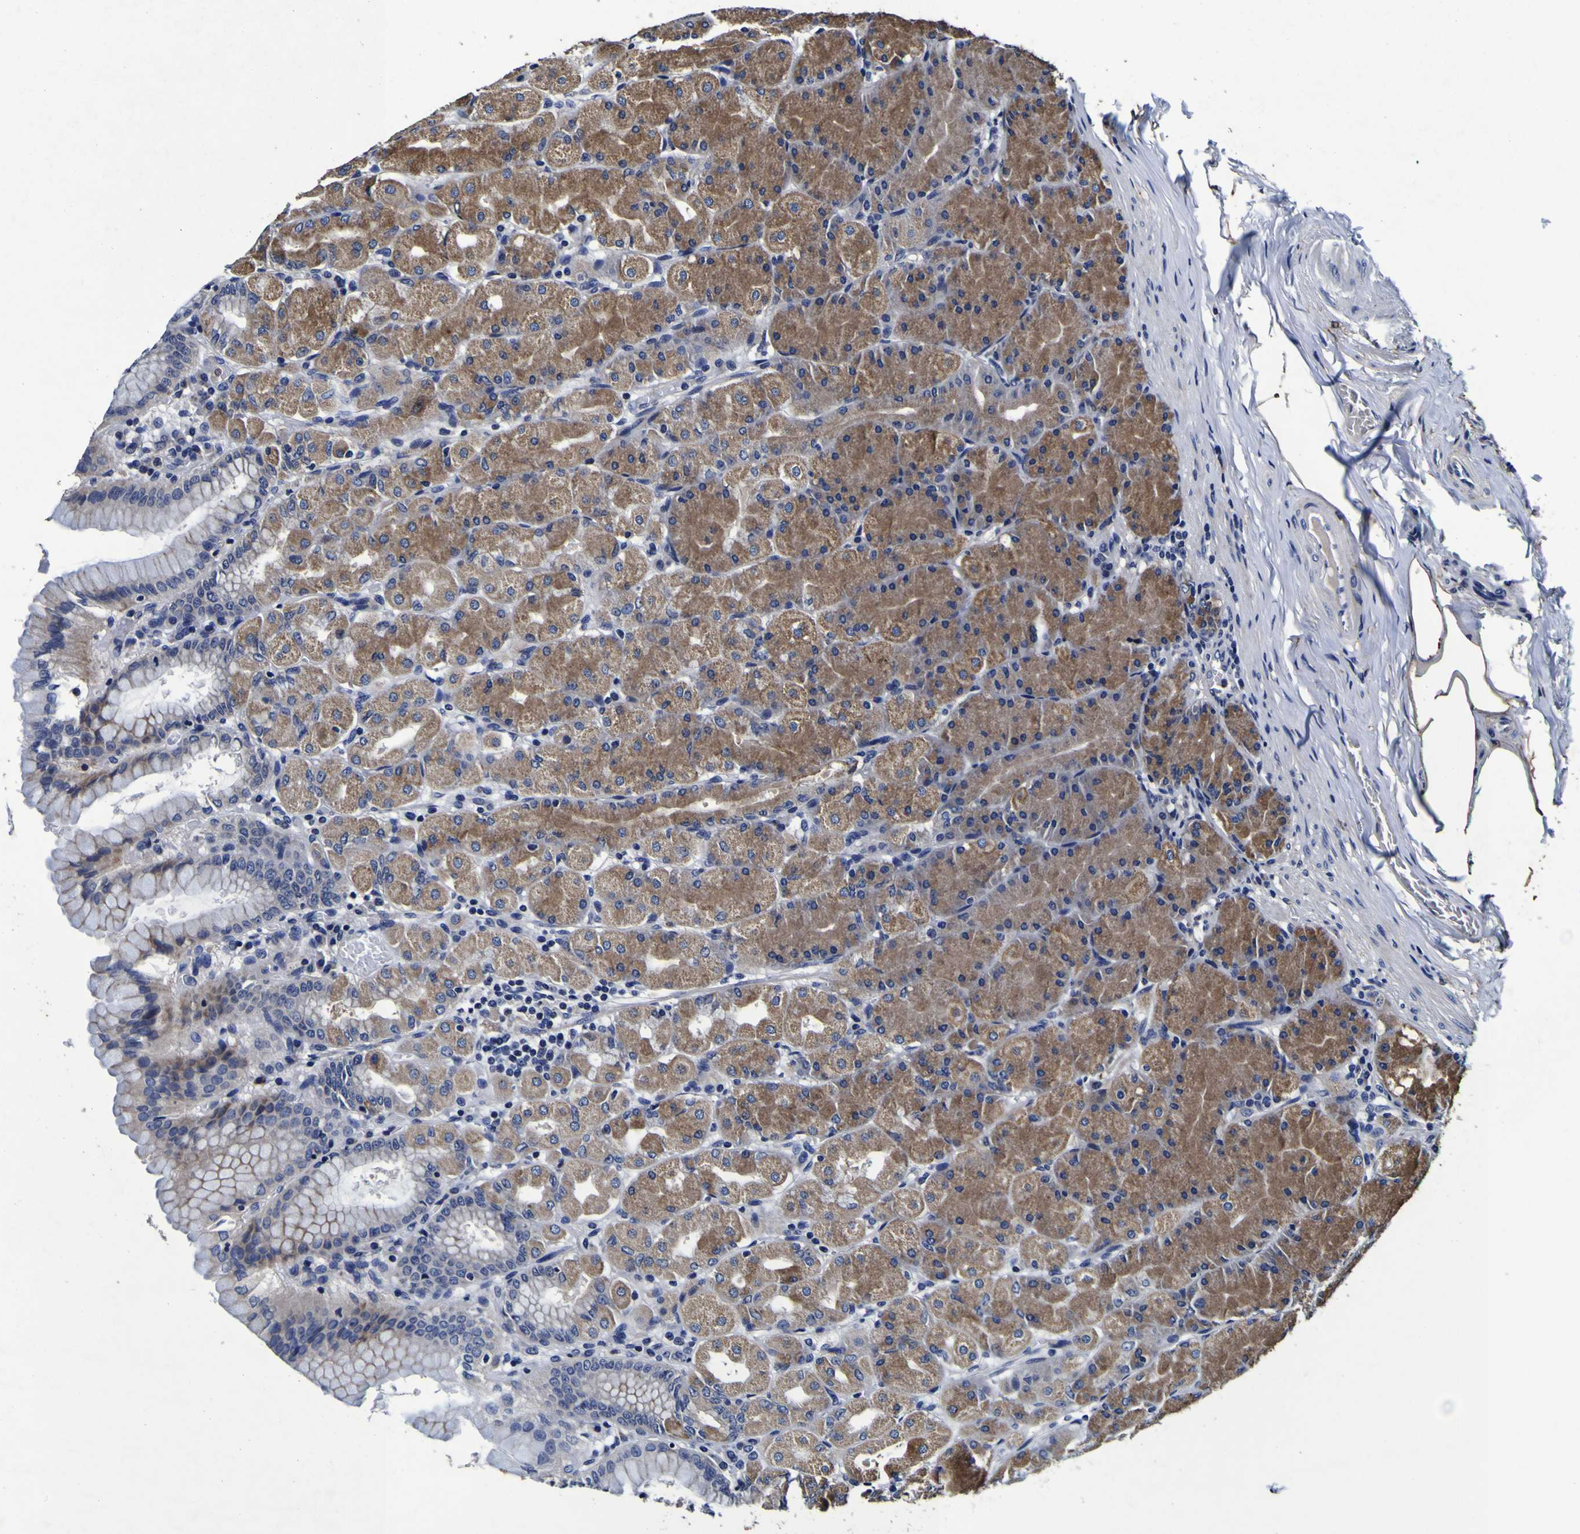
{"staining": {"intensity": "moderate", "quantity": ">75%", "location": "cytoplasmic/membranous"}, "tissue": "stomach", "cell_type": "Glandular cells", "image_type": "normal", "snomed": [{"axis": "morphology", "description": "Normal tissue, NOS"}, {"axis": "topography", "description": "Stomach, upper"}], "caption": "Unremarkable stomach demonstrates moderate cytoplasmic/membranous positivity in approximately >75% of glandular cells, visualized by immunohistochemistry.", "gene": "PANK4", "patient": {"sex": "female", "age": 56}}